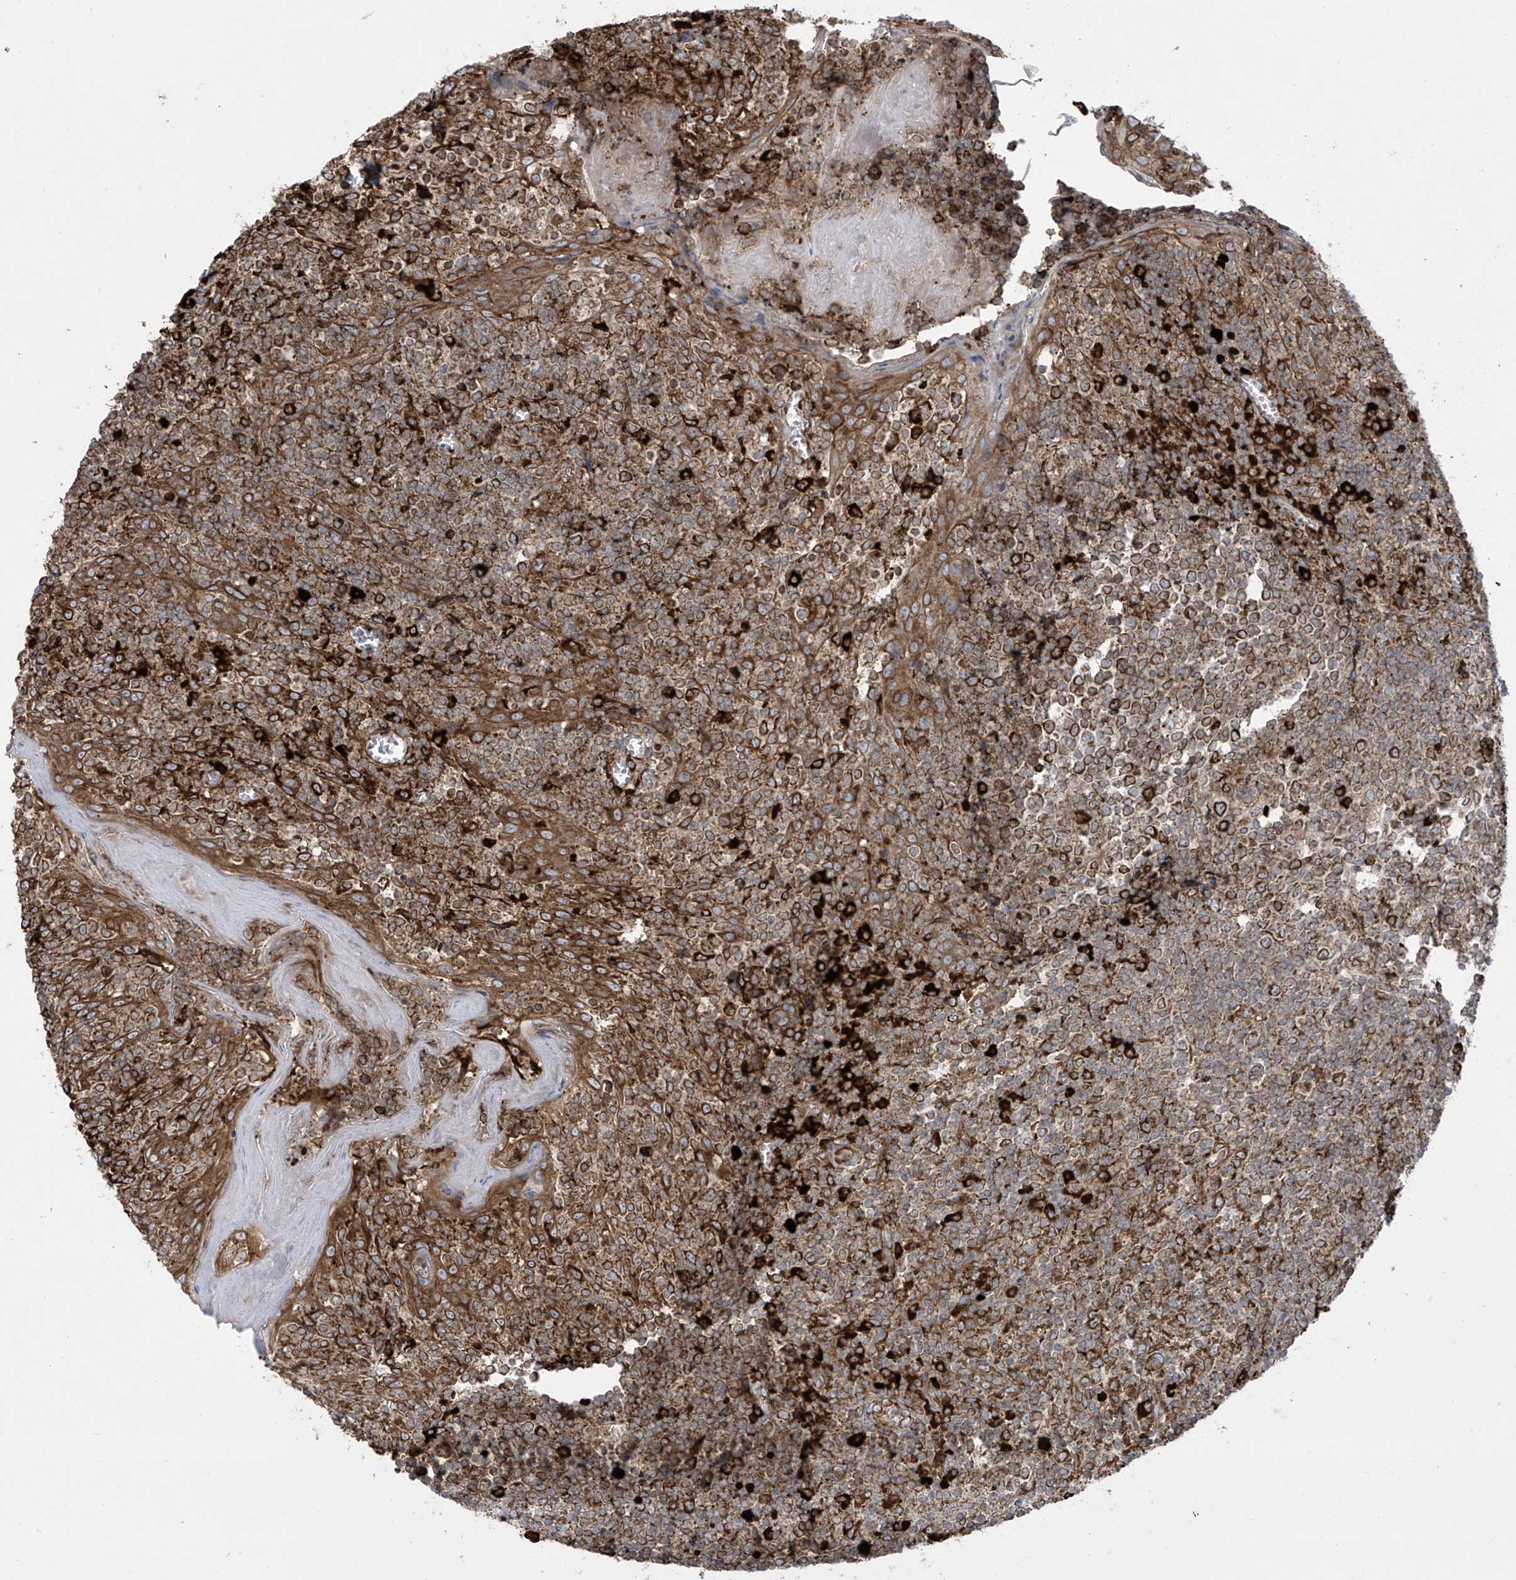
{"staining": {"intensity": "strong", "quantity": ">75%", "location": "cytoplasmic/membranous"}, "tissue": "tonsil", "cell_type": "Germinal center cells", "image_type": "normal", "snomed": [{"axis": "morphology", "description": "Normal tissue, NOS"}, {"axis": "topography", "description": "Tonsil"}], "caption": "IHC of benign human tonsil shows high levels of strong cytoplasmic/membranous positivity in about >75% of germinal center cells.", "gene": "MX1", "patient": {"sex": "female", "age": 19}}